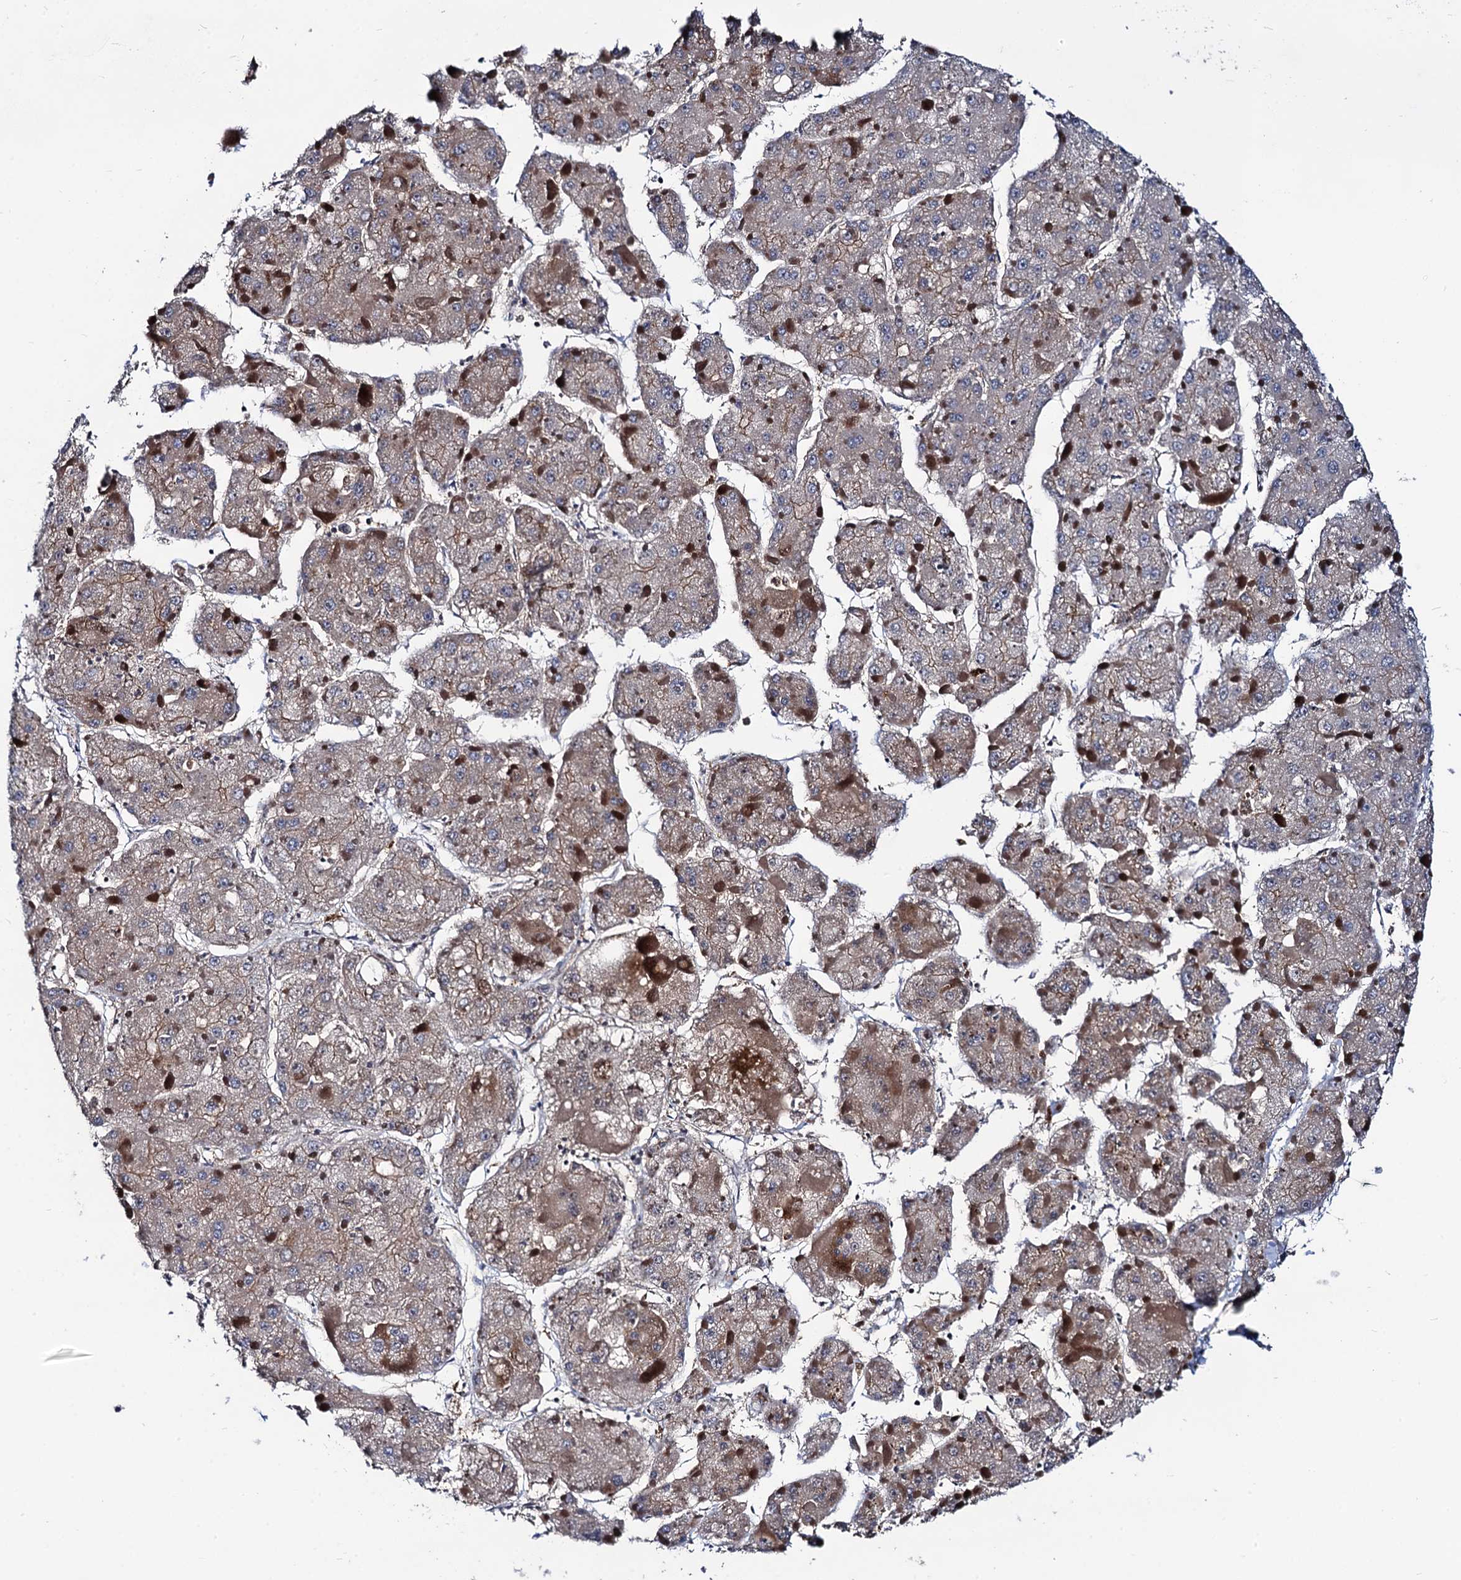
{"staining": {"intensity": "negative", "quantity": "none", "location": "none"}, "tissue": "liver cancer", "cell_type": "Tumor cells", "image_type": "cancer", "snomed": [{"axis": "morphology", "description": "Carcinoma, Hepatocellular, NOS"}, {"axis": "topography", "description": "Liver"}], "caption": "Tumor cells are negative for protein expression in human liver cancer.", "gene": "KXD1", "patient": {"sex": "female", "age": 73}}